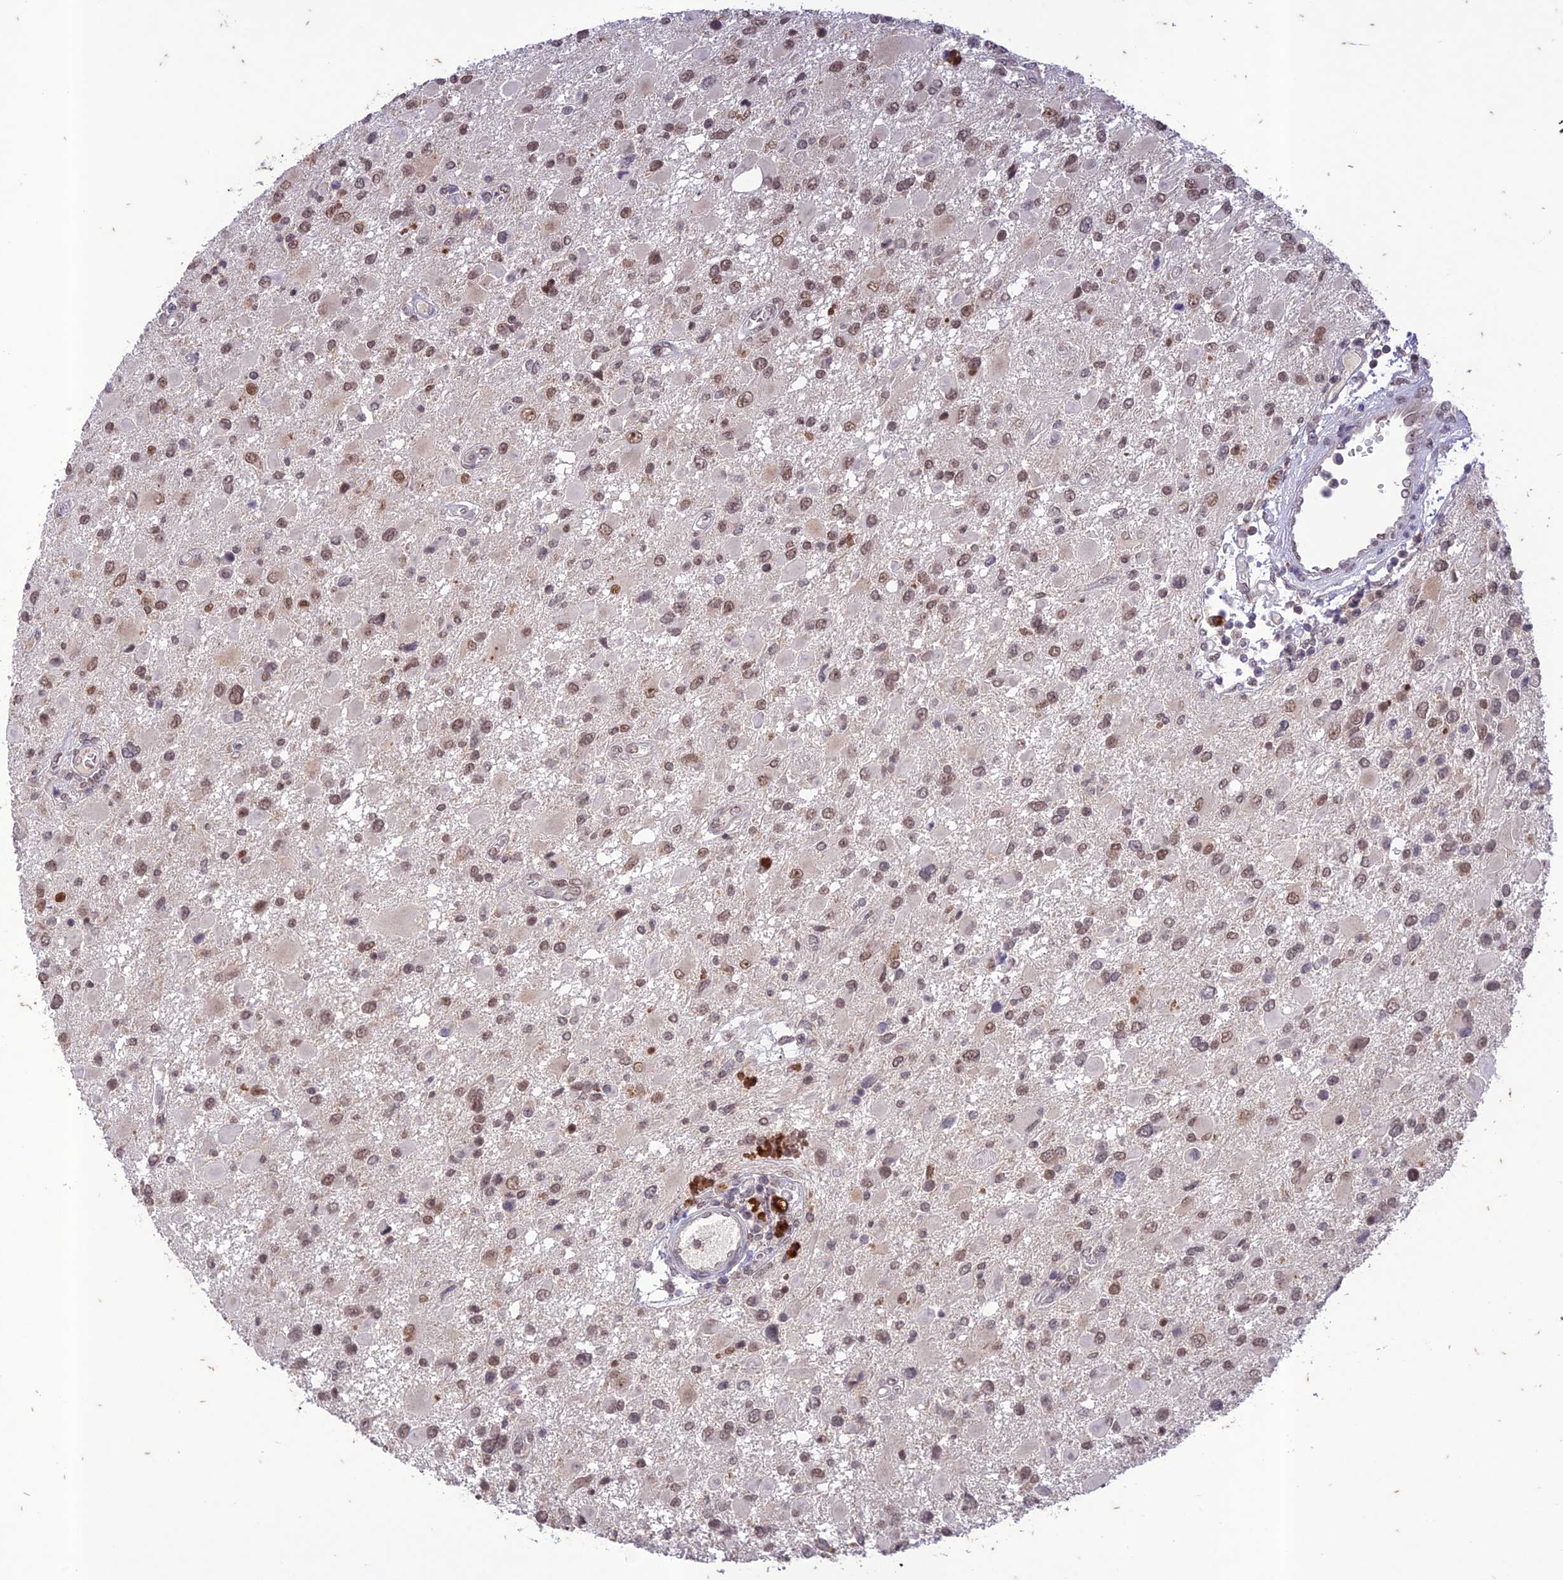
{"staining": {"intensity": "moderate", "quantity": ">75%", "location": "nuclear"}, "tissue": "glioma", "cell_type": "Tumor cells", "image_type": "cancer", "snomed": [{"axis": "morphology", "description": "Glioma, malignant, High grade"}, {"axis": "topography", "description": "Brain"}], "caption": "Immunohistochemical staining of glioma displays moderate nuclear protein positivity in approximately >75% of tumor cells. (DAB = brown stain, brightfield microscopy at high magnification).", "gene": "POP4", "patient": {"sex": "male", "age": 53}}